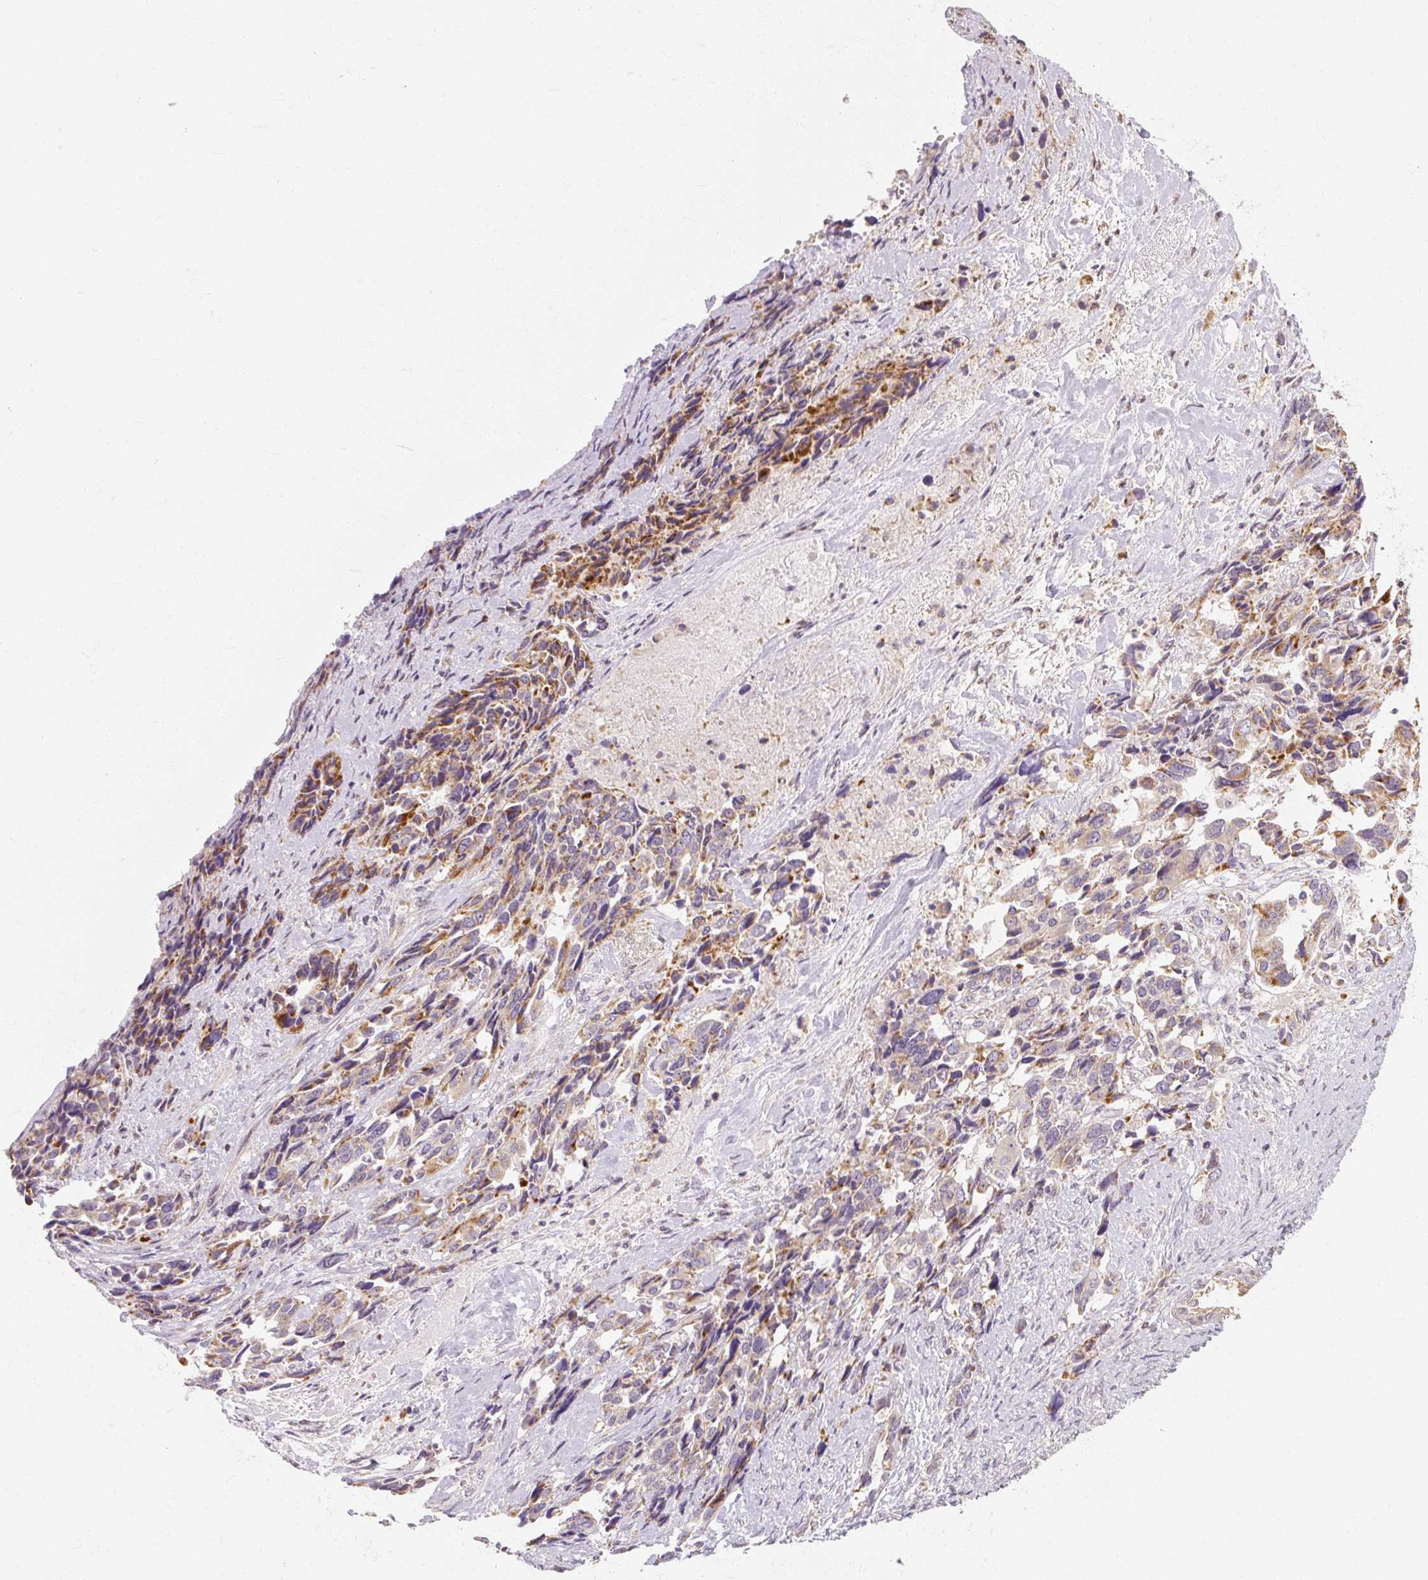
{"staining": {"intensity": "moderate", "quantity": "25%-75%", "location": "cytoplasmic/membranous"}, "tissue": "ovarian cancer", "cell_type": "Tumor cells", "image_type": "cancer", "snomed": [{"axis": "morphology", "description": "Cystadenocarcinoma, serous, NOS"}, {"axis": "topography", "description": "Ovary"}], "caption": "IHC photomicrograph of neoplastic tissue: serous cystadenocarcinoma (ovarian) stained using immunohistochemistry (IHC) demonstrates medium levels of moderate protein expression localized specifically in the cytoplasmic/membranous of tumor cells, appearing as a cytoplasmic/membranous brown color.", "gene": "RB1CC1", "patient": {"sex": "female", "age": 44}}